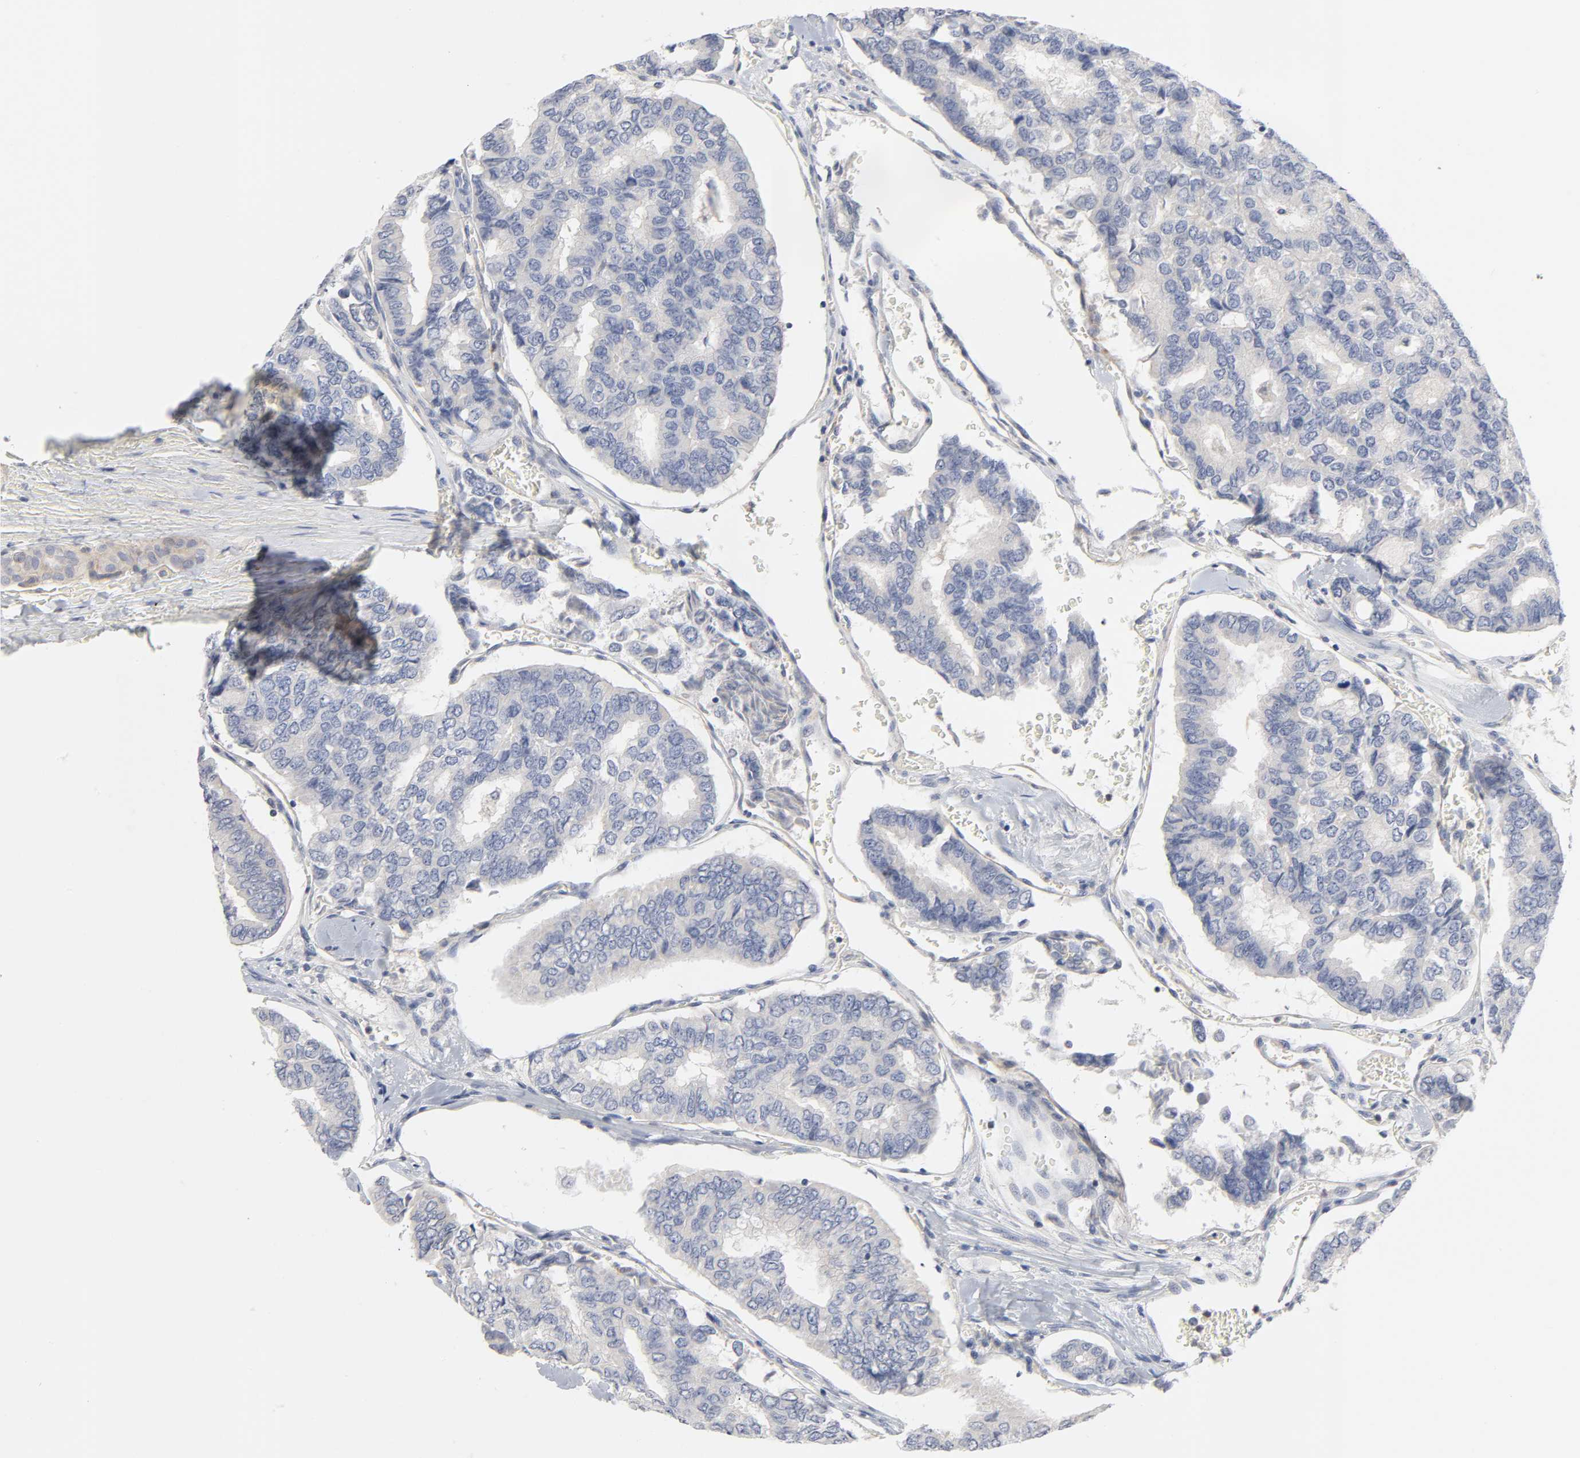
{"staining": {"intensity": "negative", "quantity": "none", "location": "none"}, "tissue": "thyroid cancer", "cell_type": "Tumor cells", "image_type": "cancer", "snomed": [{"axis": "morphology", "description": "Papillary adenocarcinoma, NOS"}, {"axis": "topography", "description": "Thyroid gland"}], "caption": "A photomicrograph of thyroid cancer (papillary adenocarcinoma) stained for a protein shows no brown staining in tumor cells.", "gene": "ROCK1", "patient": {"sex": "female", "age": 35}}